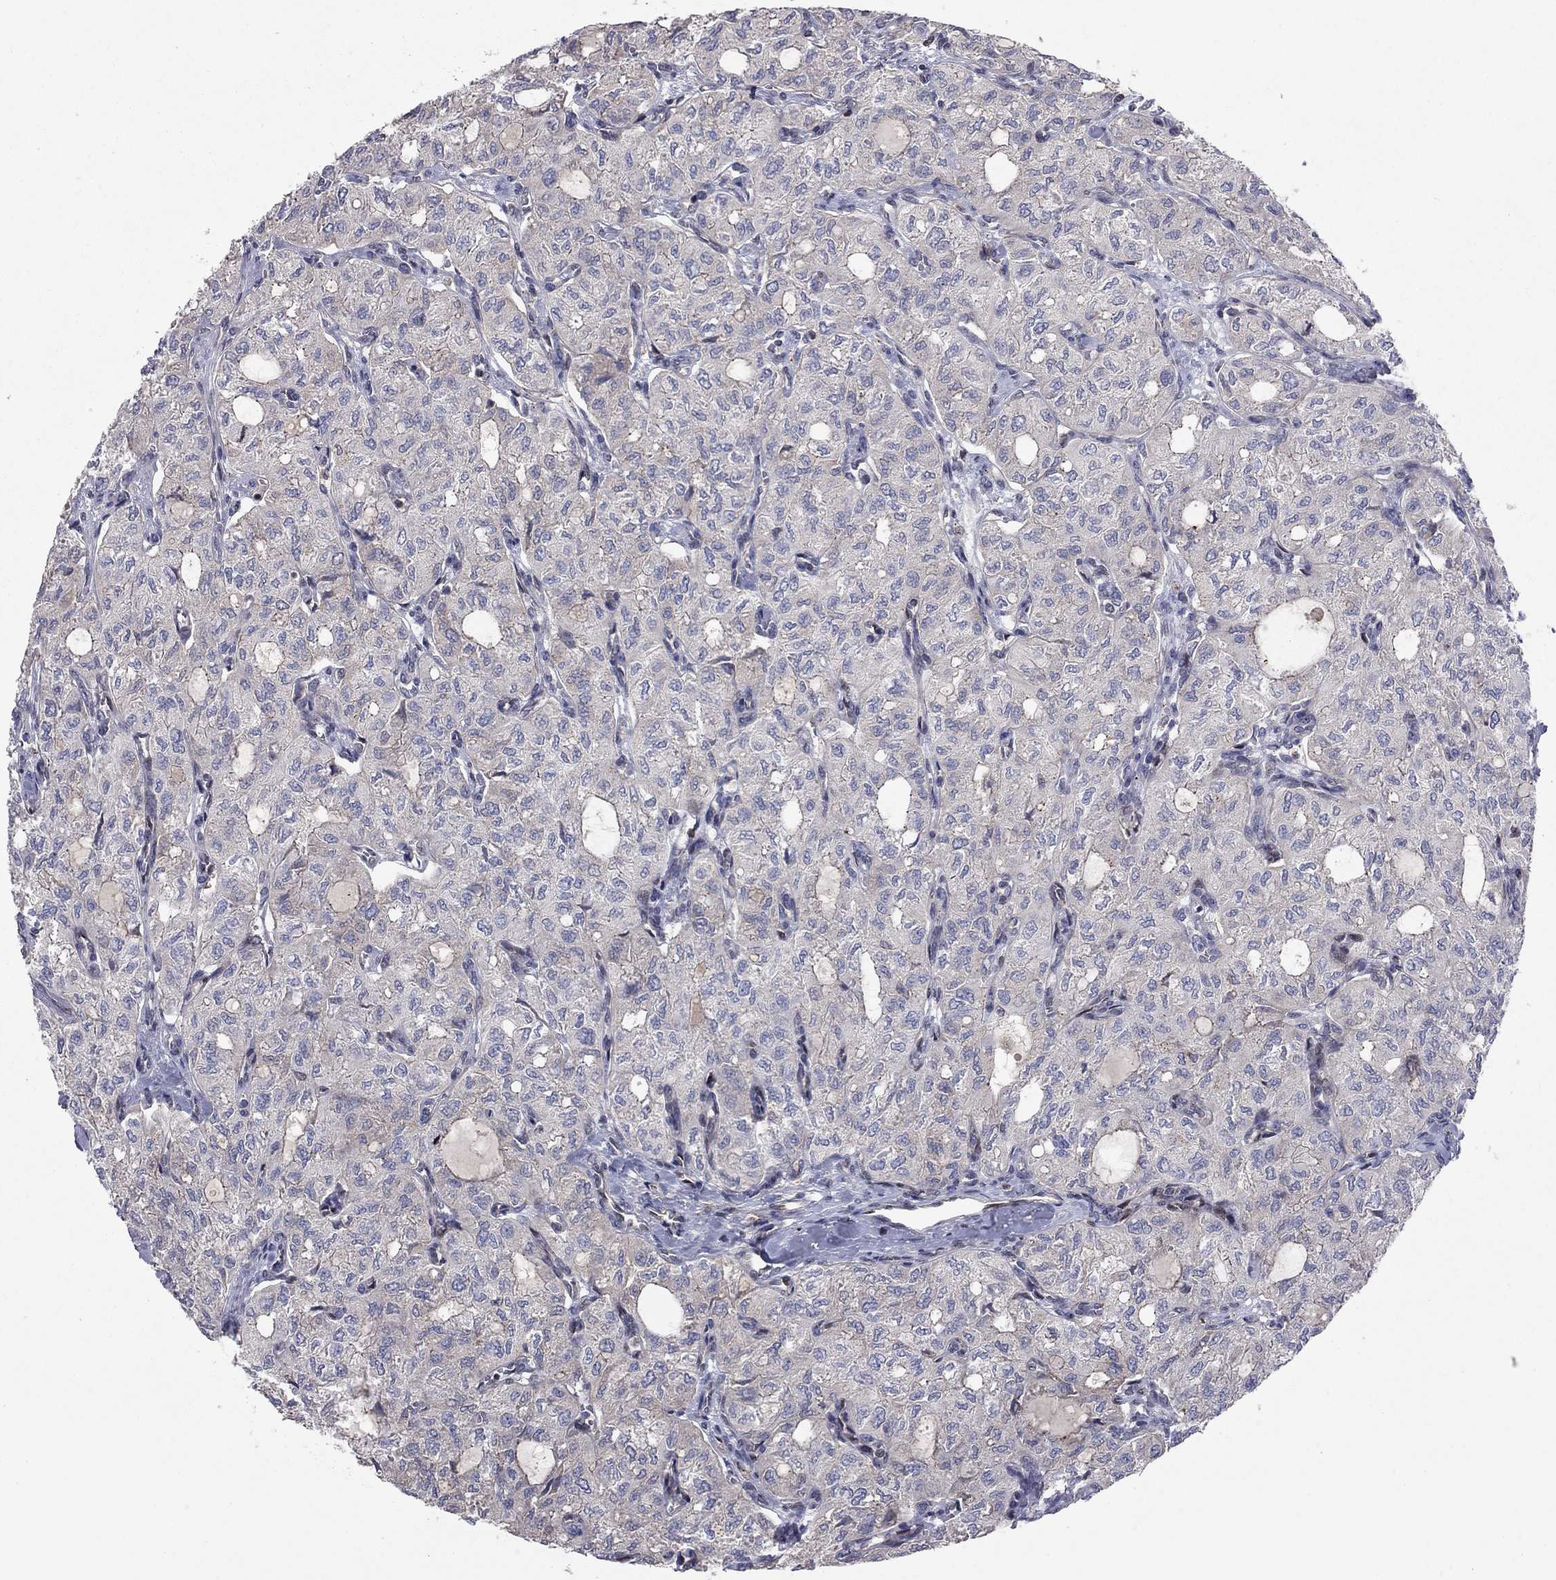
{"staining": {"intensity": "negative", "quantity": "none", "location": "none"}, "tissue": "thyroid cancer", "cell_type": "Tumor cells", "image_type": "cancer", "snomed": [{"axis": "morphology", "description": "Follicular adenoma carcinoma, NOS"}, {"axis": "topography", "description": "Thyroid gland"}], "caption": "High power microscopy micrograph of an IHC image of follicular adenoma carcinoma (thyroid), revealing no significant expression in tumor cells. (Stains: DAB (3,3'-diaminobenzidine) IHC with hematoxylin counter stain, Microscopy: brightfield microscopy at high magnification).", "gene": "ERN2", "patient": {"sex": "male", "age": 75}}